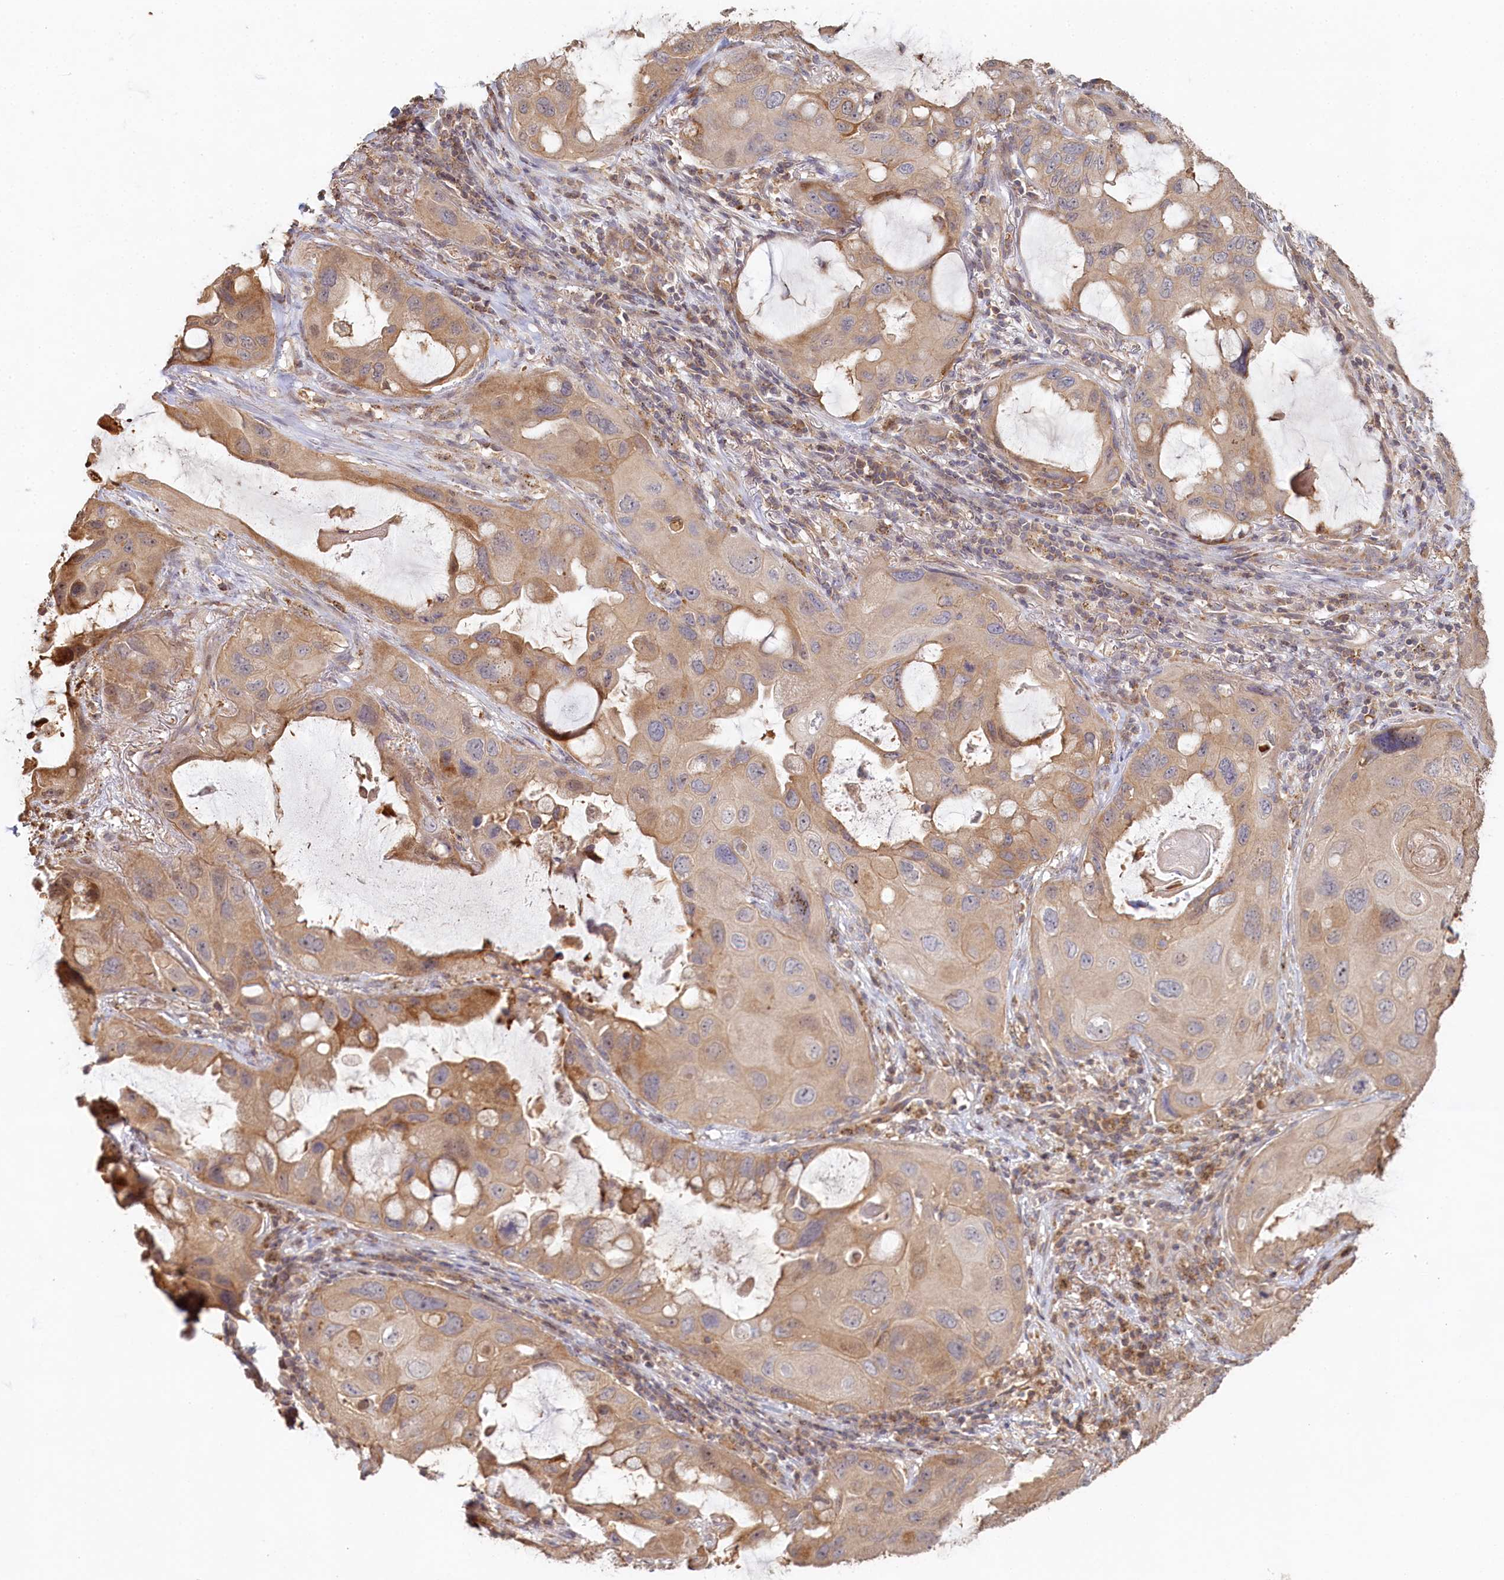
{"staining": {"intensity": "moderate", "quantity": "25%-75%", "location": "cytoplasmic/membranous"}, "tissue": "lung cancer", "cell_type": "Tumor cells", "image_type": "cancer", "snomed": [{"axis": "morphology", "description": "Squamous cell carcinoma, NOS"}, {"axis": "topography", "description": "Lung"}], "caption": "A micrograph of human lung squamous cell carcinoma stained for a protein exhibits moderate cytoplasmic/membranous brown staining in tumor cells.", "gene": "HAL", "patient": {"sex": "female", "age": 73}}